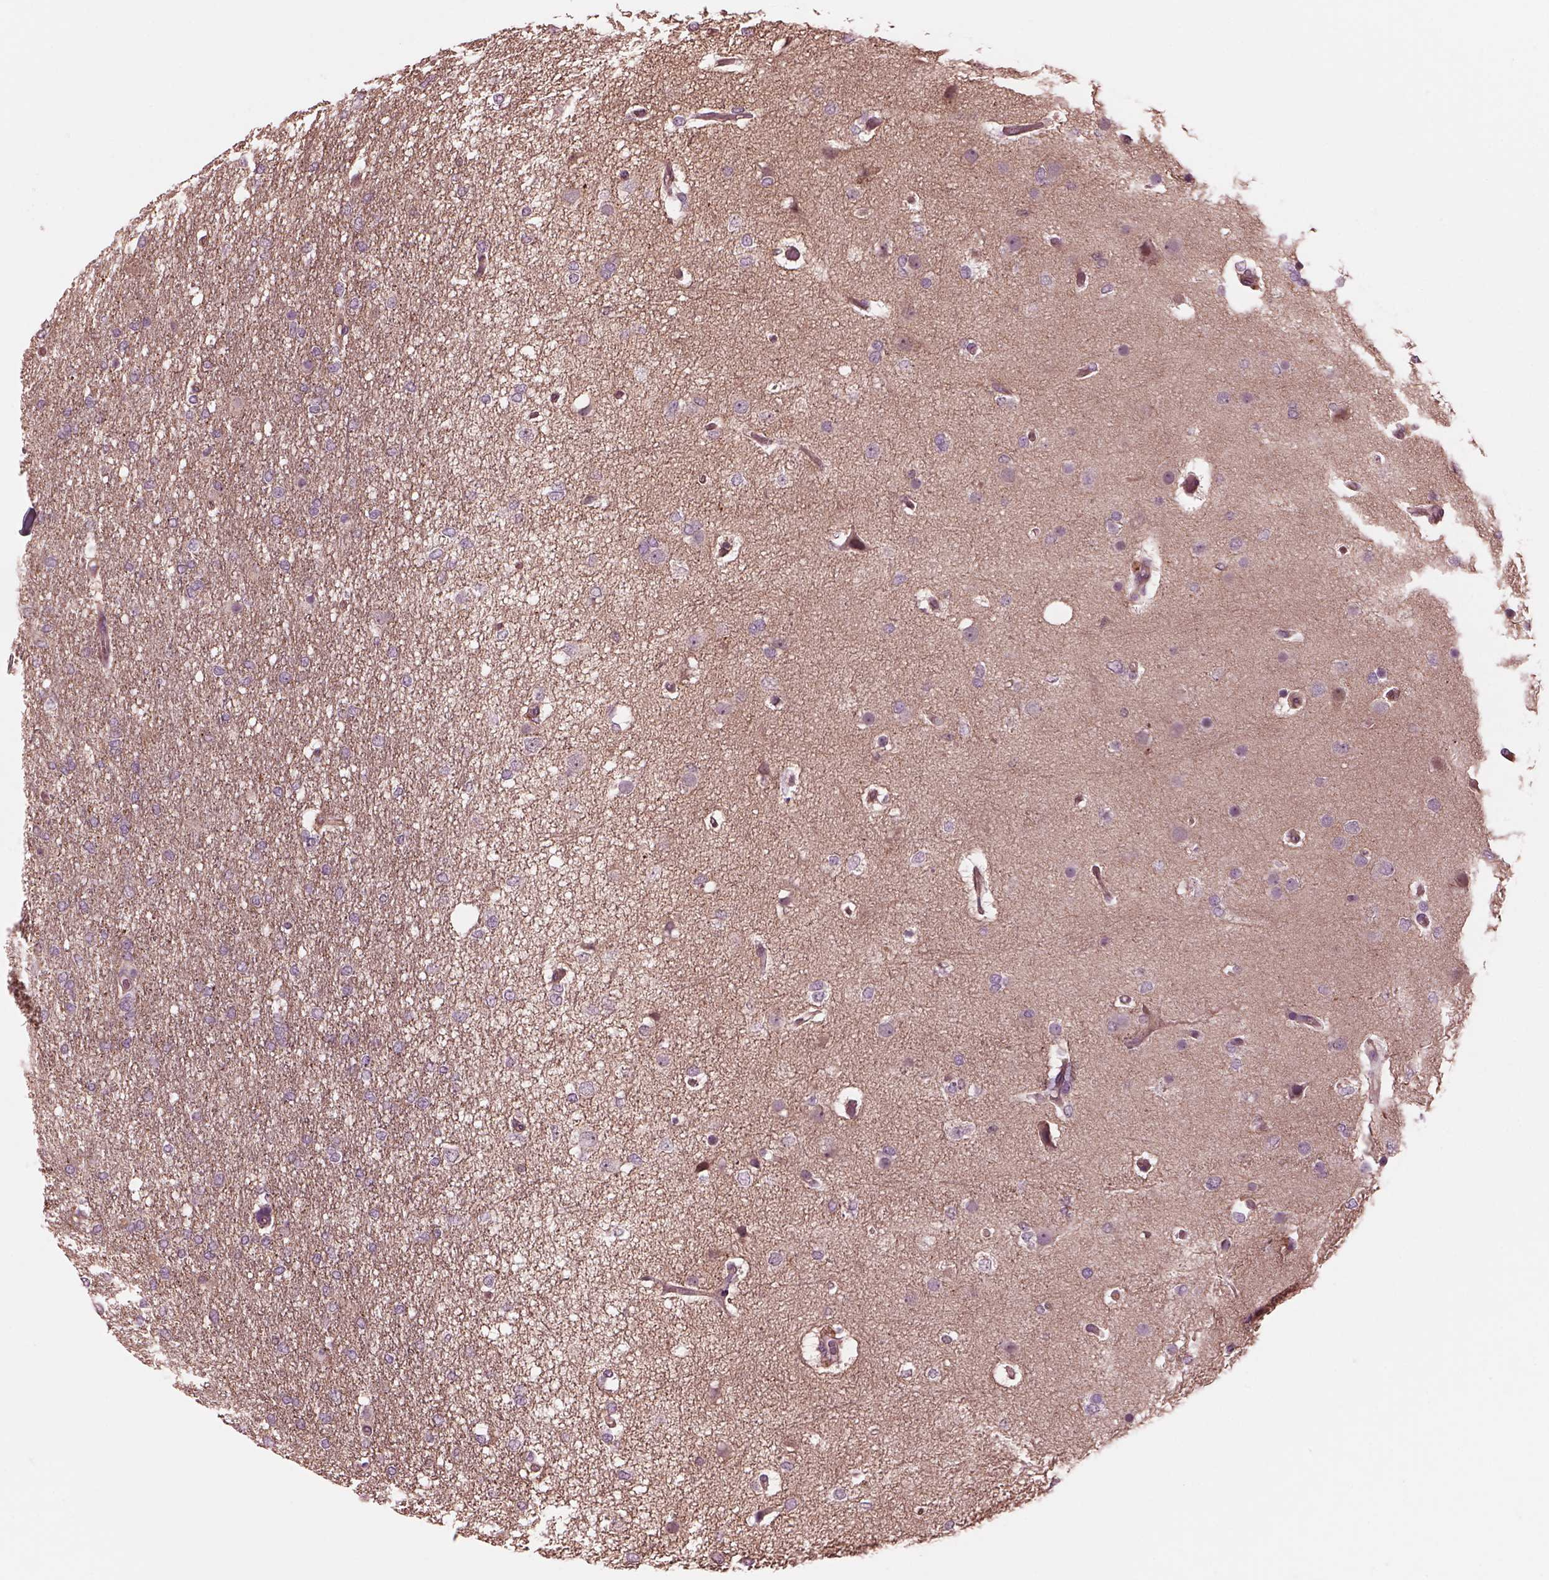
{"staining": {"intensity": "negative", "quantity": "none", "location": "none"}, "tissue": "glioma", "cell_type": "Tumor cells", "image_type": "cancer", "snomed": [{"axis": "morphology", "description": "Glioma, malignant, High grade"}, {"axis": "topography", "description": "Brain"}], "caption": "Histopathology image shows no significant protein positivity in tumor cells of malignant high-grade glioma.", "gene": "STK33", "patient": {"sex": "female", "age": 61}}